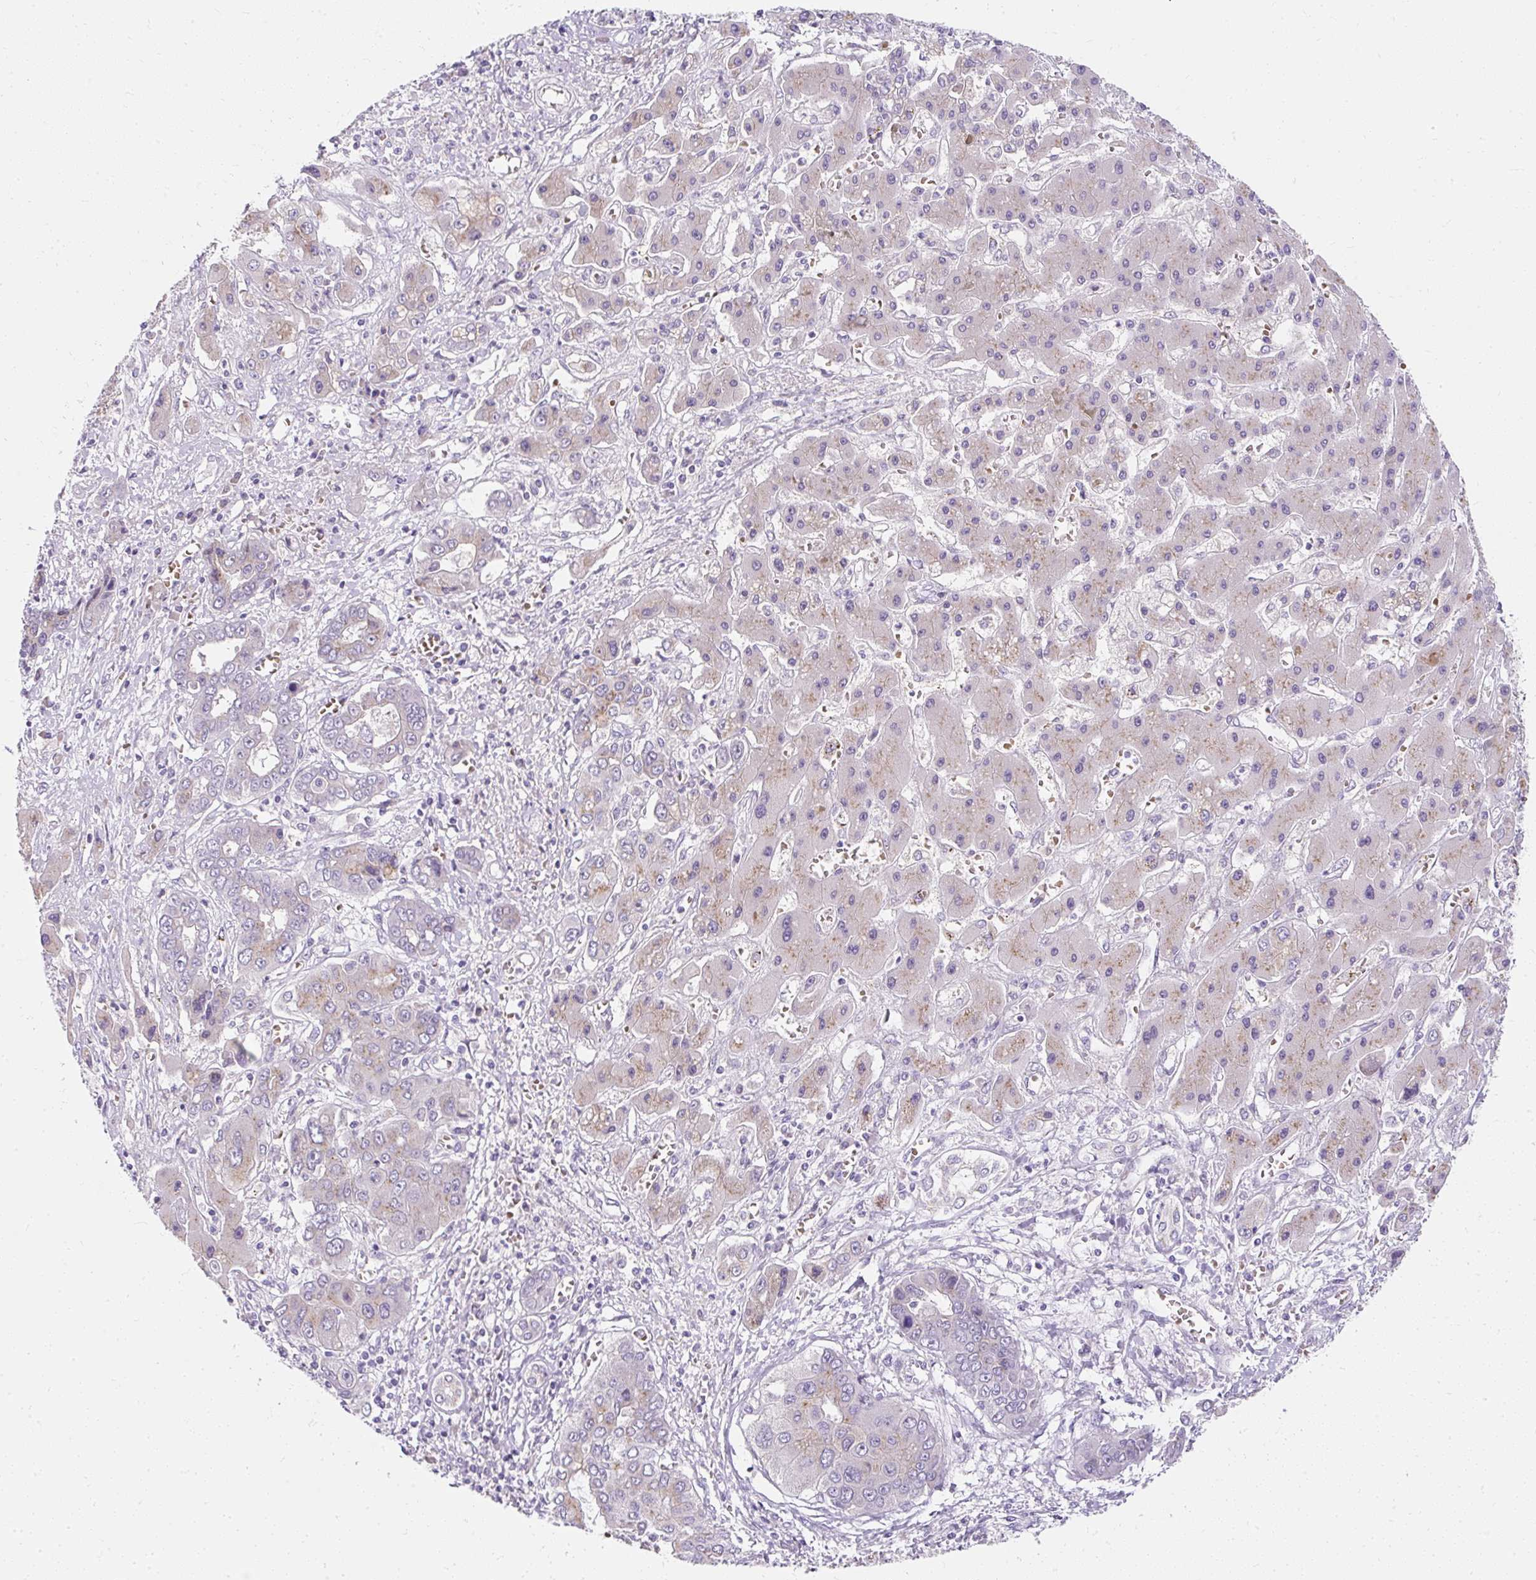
{"staining": {"intensity": "weak", "quantity": "25%-75%", "location": "cytoplasmic/membranous"}, "tissue": "liver cancer", "cell_type": "Tumor cells", "image_type": "cancer", "snomed": [{"axis": "morphology", "description": "Cholangiocarcinoma"}, {"axis": "topography", "description": "Liver"}], "caption": "A micrograph of cholangiocarcinoma (liver) stained for a protein shows weak cytoplasmic/membranous brown staining in tumor cells.", "gene": "DTX4", "patient": {"sex": "male", "age": 67}}